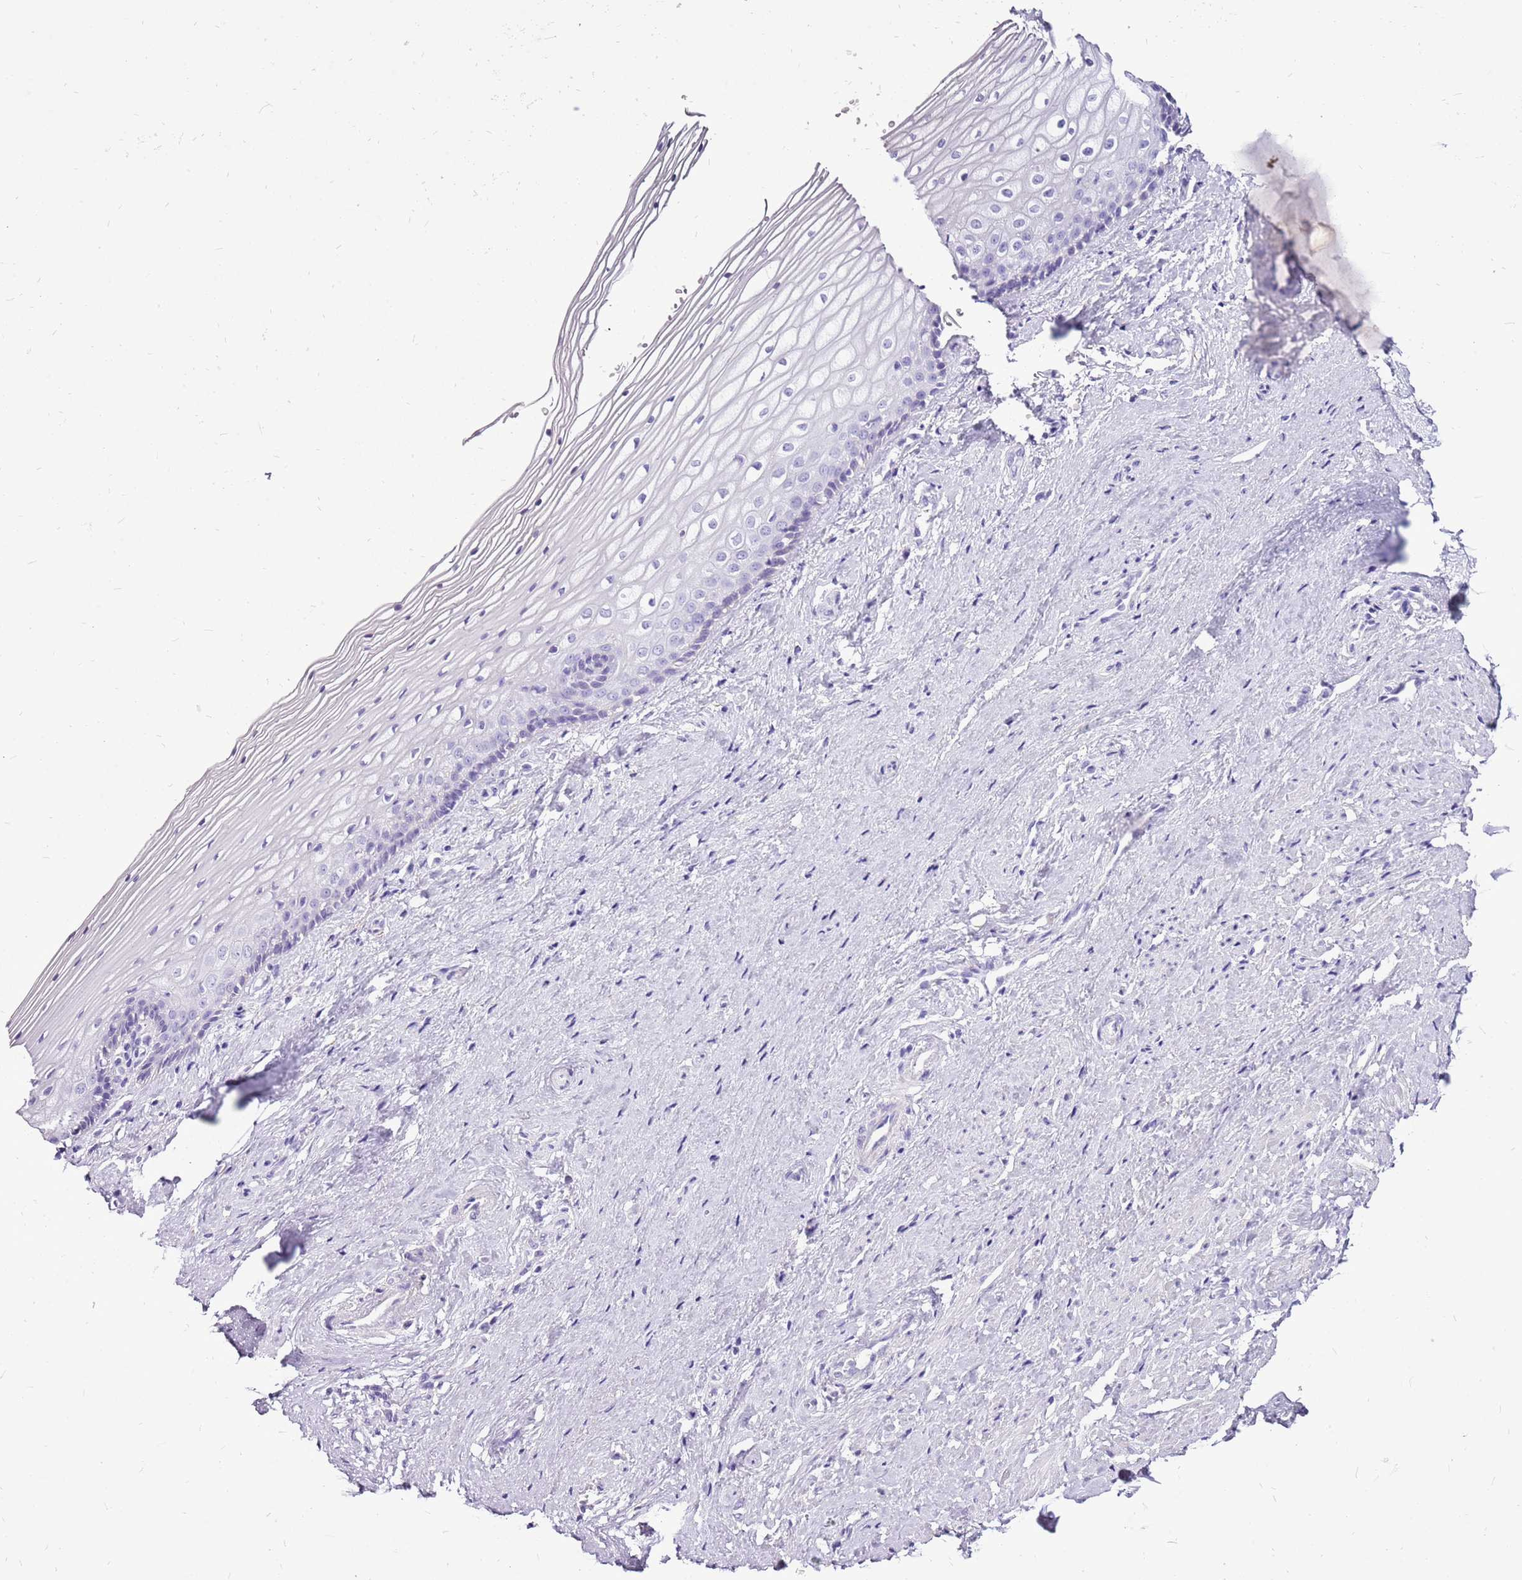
{"staining": {"intensity": "negative", "quantity": "none", "location": "none"}, "tissue": "vagina", "cell_type": "Squamous epithelial cells", "image_type": "normal", "snomed": [{"axis": "morphology", "description": "Normal tissue, NOS"}, {"axis": "topography", "description": "Vagina"}], "caption": "The photomicrograph shows no staining of squamous epithelial cells in normal vagina.", "gene": "ACSS3", "patient": {"sex": "female", "age": 46}}